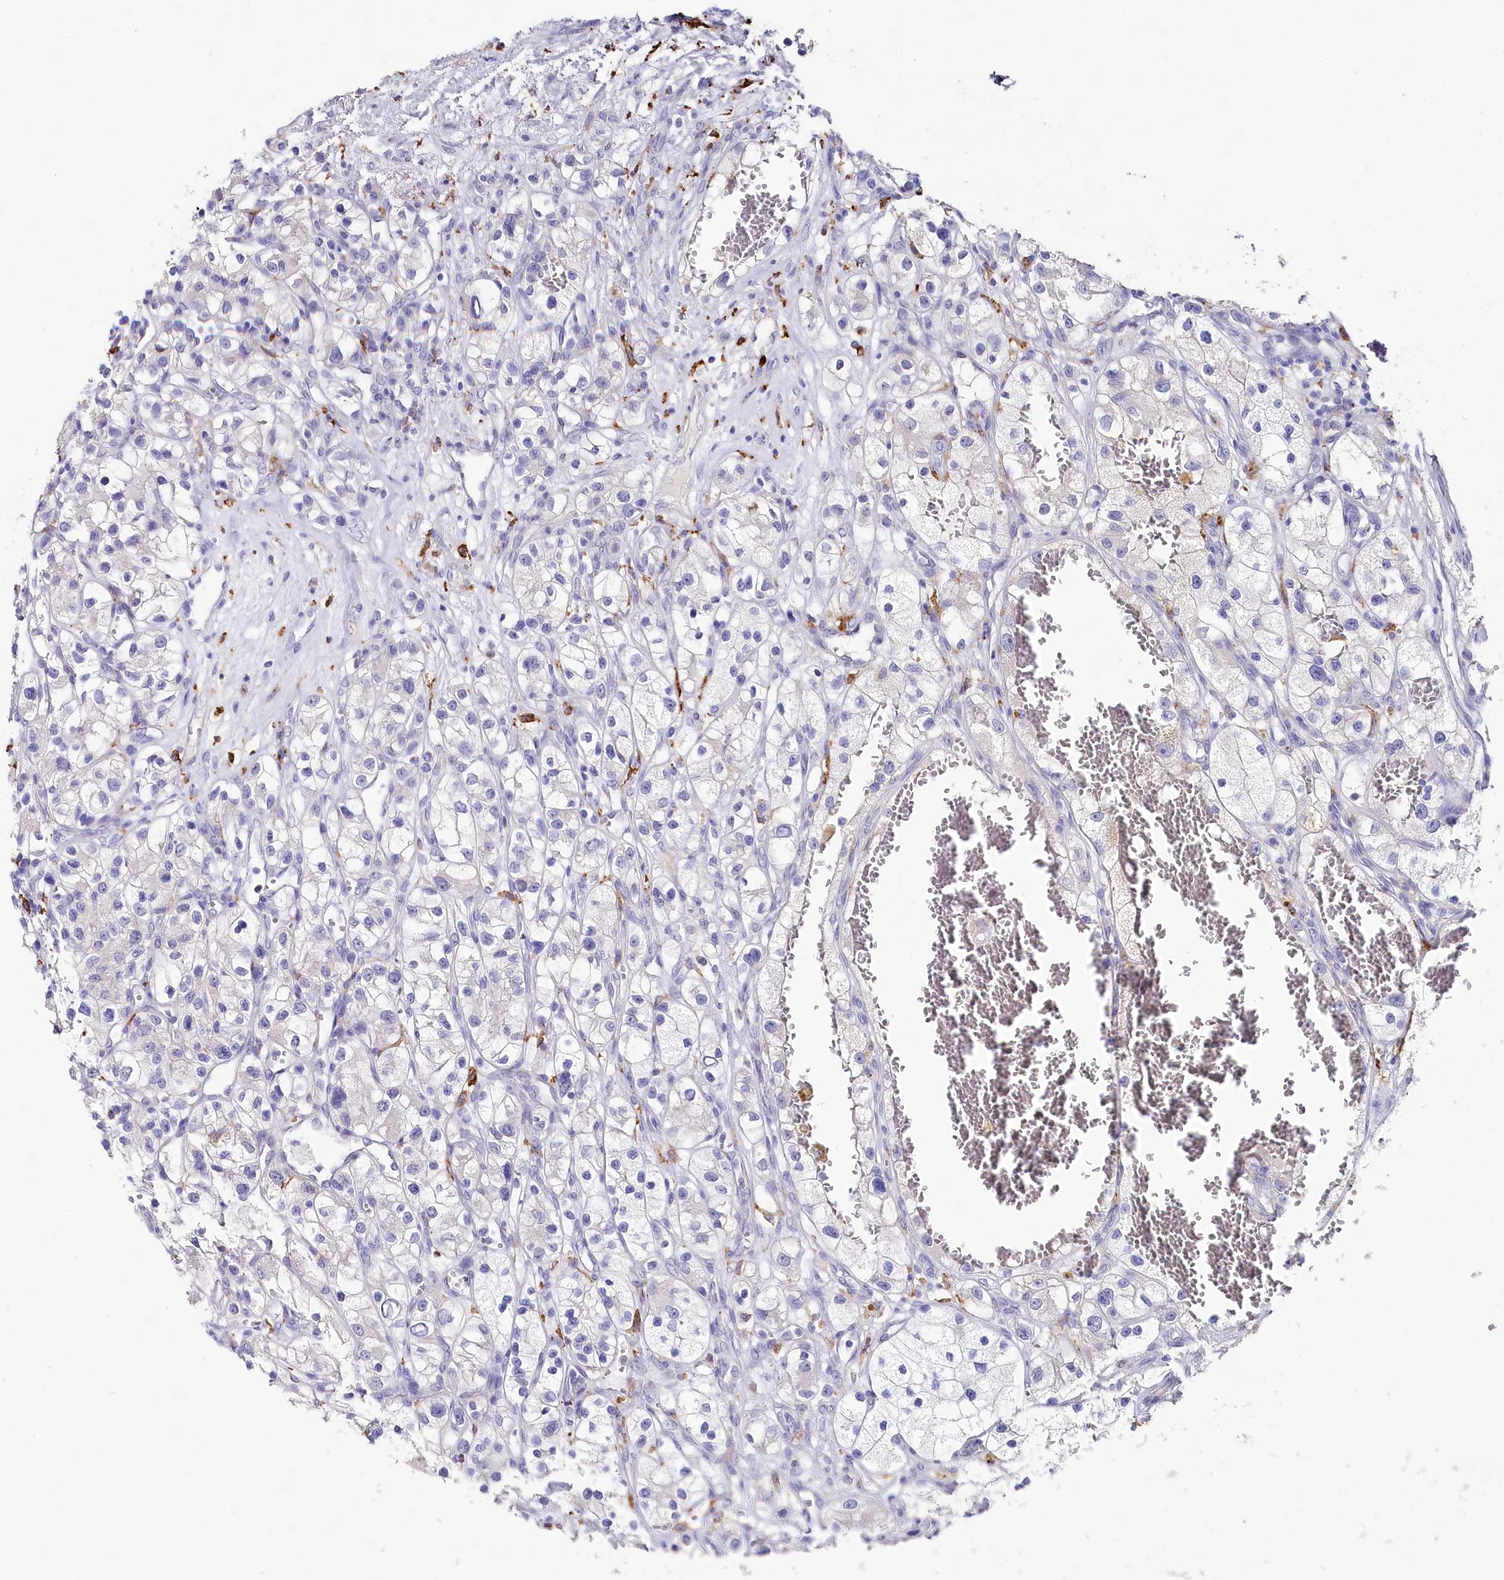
{"staining": {"intensity": "negative", "quantity": "none", "location": "none"}, "tissue": "renal cancer", "cell_type": "Tumor cells", "image_type": "cancer", "snomed": [{"axis": "morphology", "description": "Adenocarcinoma, NOS"}, {"axis": "topography", "description": "Kidney"}], "caption": "Immunohistochemistry of human adenocarcinoma (renal) exhibits no positivity in tumor cells. The staining is performed using DAB brown chromogen with nuclei counter-stained in using hematoxylin.", "gene": "CLEC4M", "patient": {"sex": "female", "age": 57}}